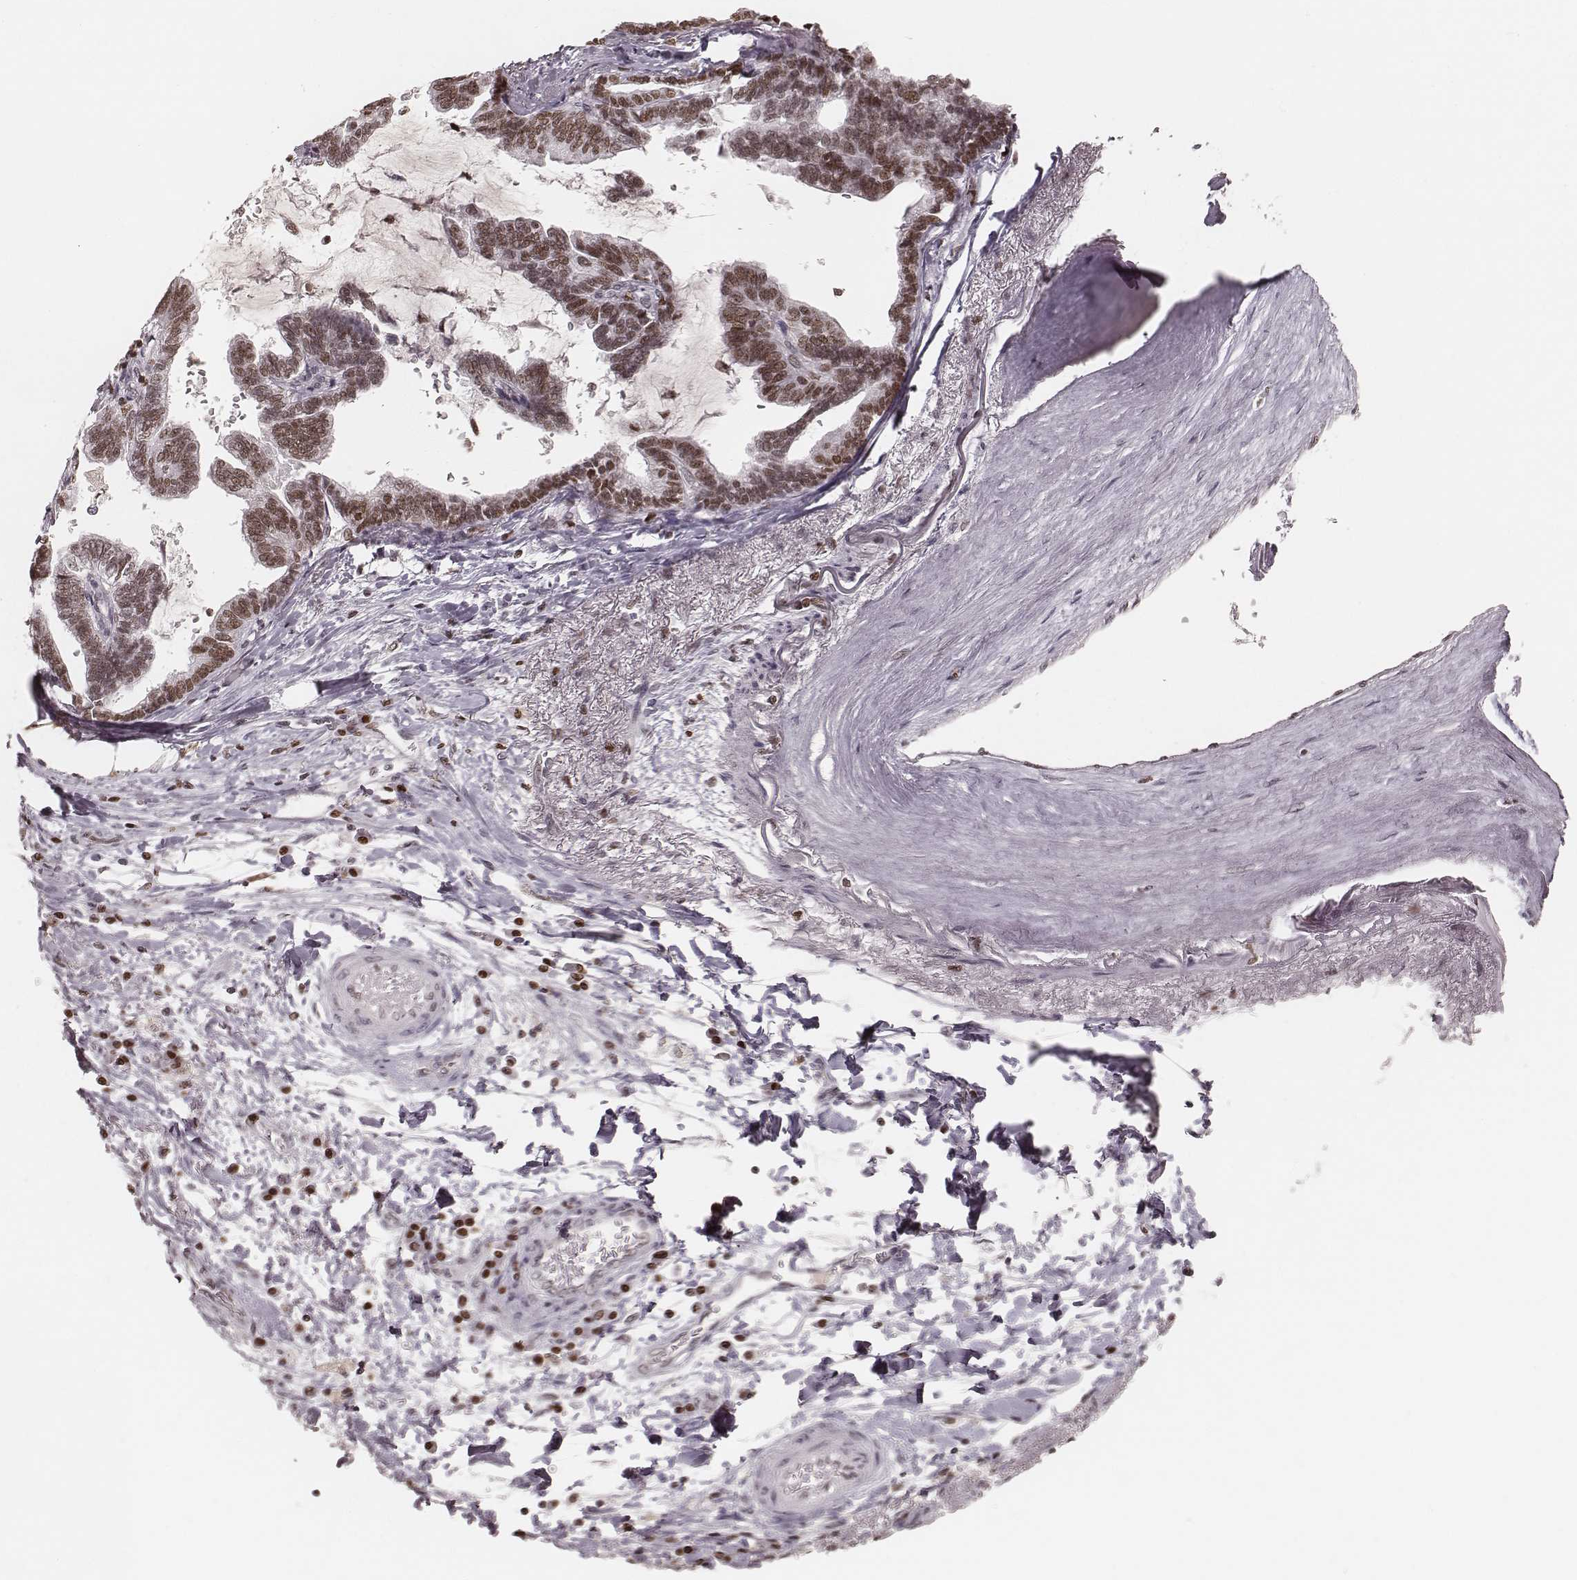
{"staining": {"intensity": "moderate", "quantity": ">75%", "location": "nuclear"}, "tissue": "stomach cancer", "cell_type": "Tumor cells", "image_type": "cancer", "snomed": [{"axis": "morphology", "description": "Adenocarcinoma, NOS"}, {"axis": "topography", "description": "Stomach"}], "caption": "This histopathology image reveals immunohistochemistry (IHC) staining of adenocarcinoma (stomach), with medium moderate nuclear staining in about >75% of tumor cells.", "gene": "PARP1", "patient": {"sex": "male", "age": 83}}